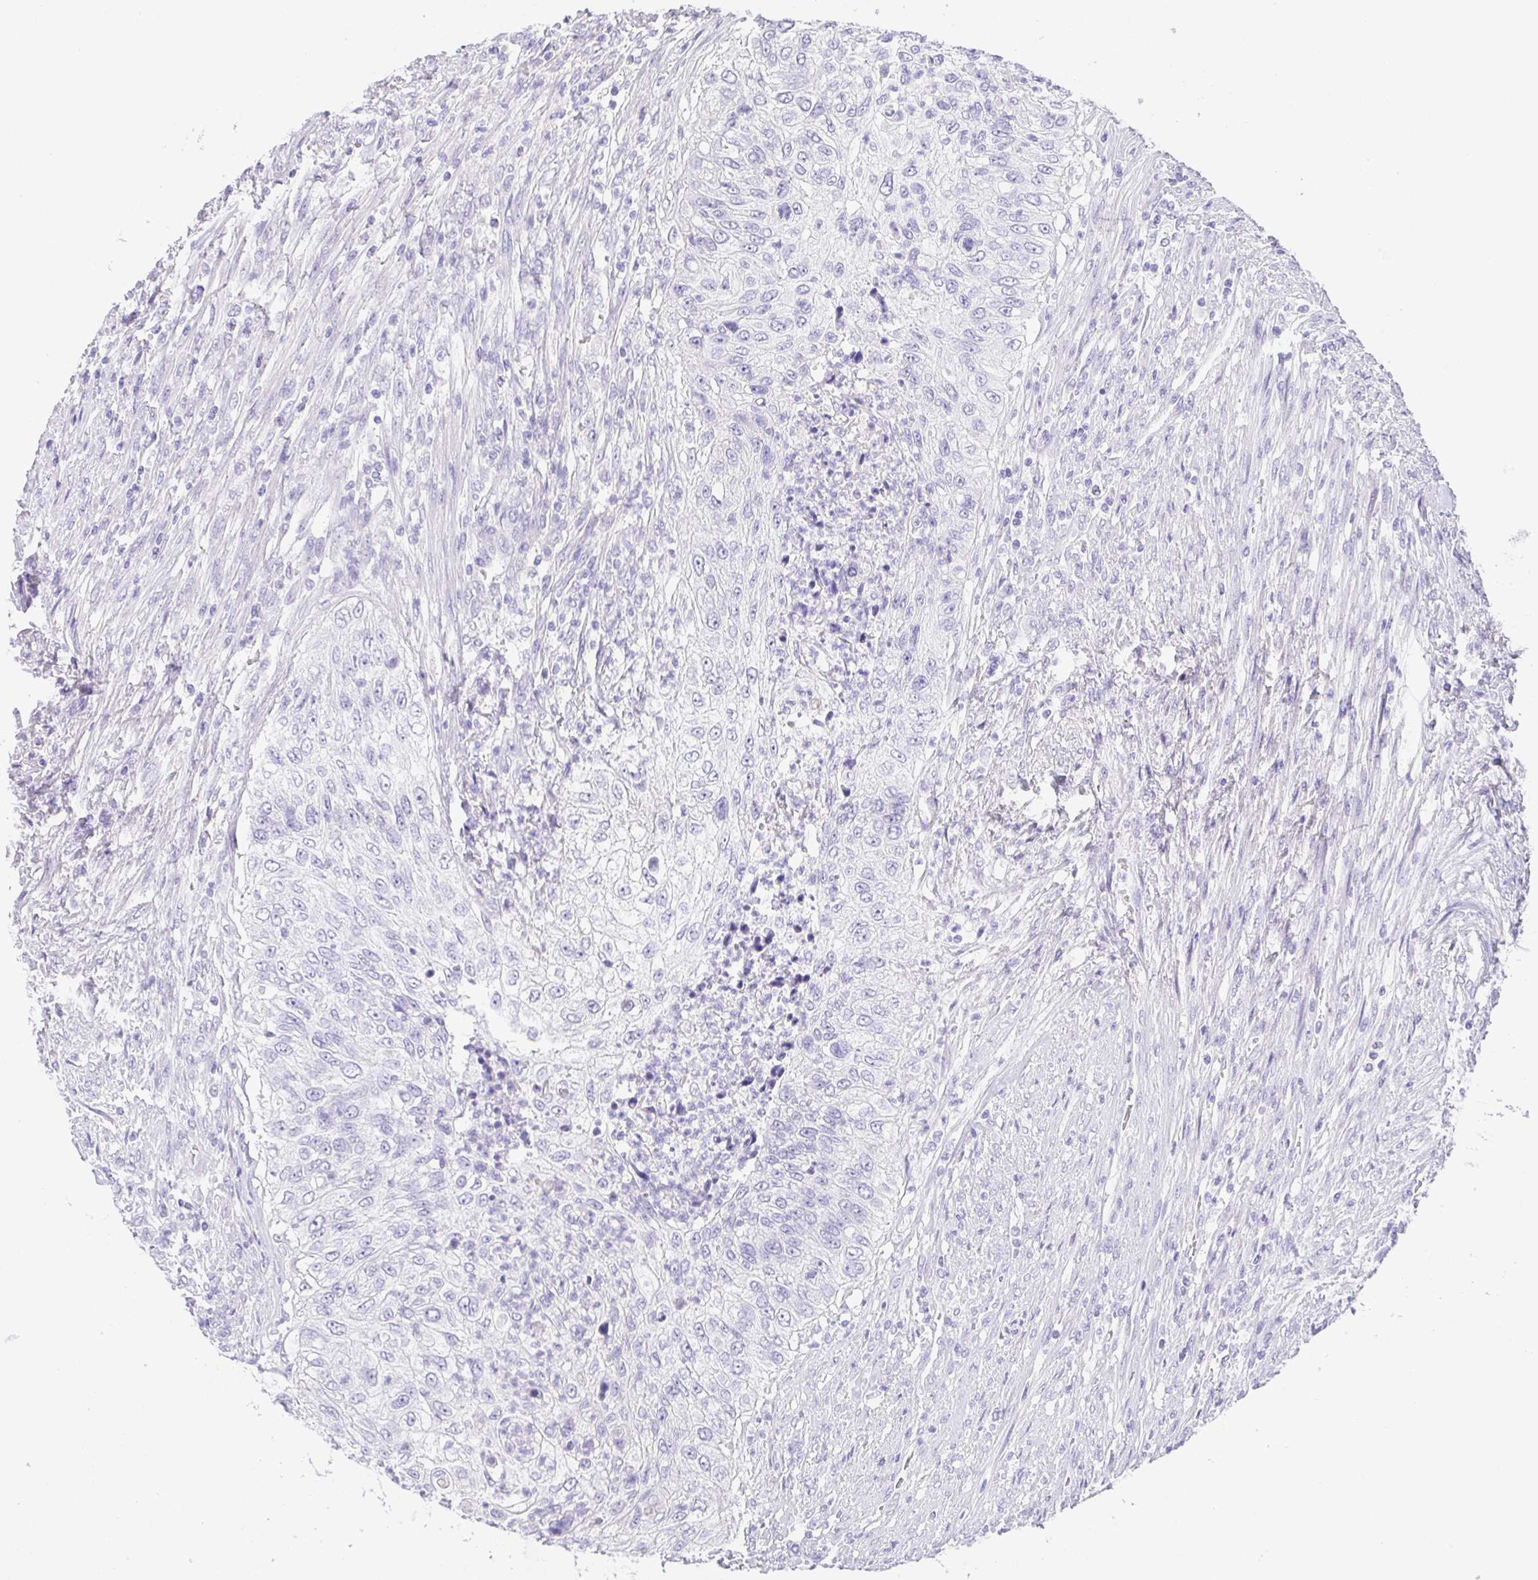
{"staining": {"intensity": "negative", "quantity": "none", "location": "none"}, "tissue": "urothelial cancer", "cell_type": "Tumor cells", "image_type": "cancer", "snomed": [{"axis": "morphology", "description": "Urothelial carcinoma, High grade"}, {"axis": "topography", "description": "Urinary bladder"}], "caption": "Immunohistochemistry histopathology image of human urothelial cancer stained for a protein (brown), which demonstrates no expression in tumor cells.", "gene": "HAPLN2", "patient": {"sex": "female", "age": 60}}